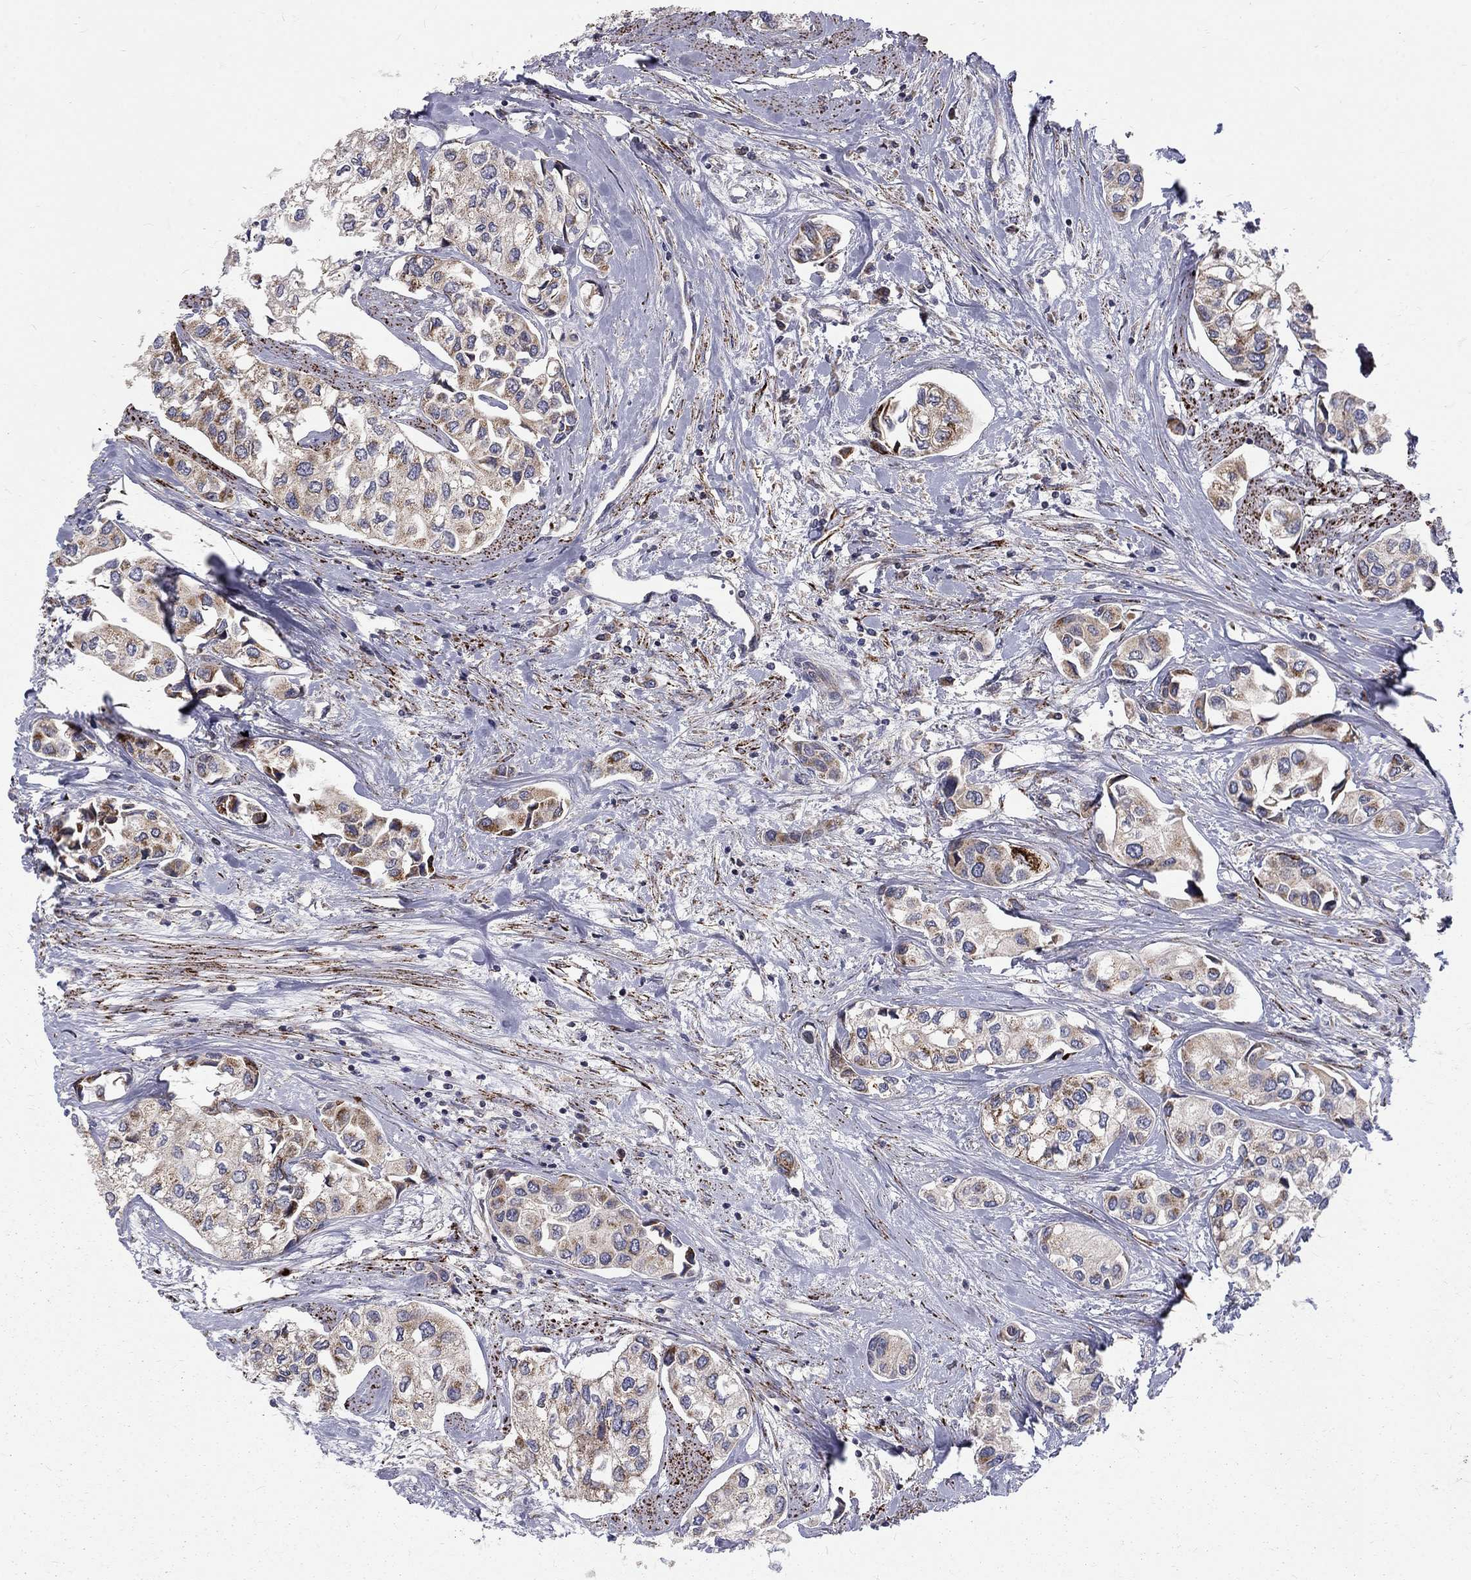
{"staining": {"intensity": "moderate", "quantity": "25%-75%", "location": "cytoplasmic/membranous"}, "tissue": "urothelial cancer", "cell_type": "Tumor cells", "image_type": "cancer", "snomed": [{"axis": "morphology", "description": "Urothelial carcinoma, High grade"}, {"axis": "topography", "description": "Urinary bladder"}], "caption": "Immunohistochemistry (IHC) image of neoplastic tissue: urothelial carcinoma (high-grade) stained using immunohistochemistry demonstrates medium levels of moderate protein expression localized specifically in the cytoplasmic/membranous of tumor cells, appearing as a cytoplasmic/membranous brown color.", "gene": "ALDH1B1", "patient": {"sex": "male", "age": 73}}